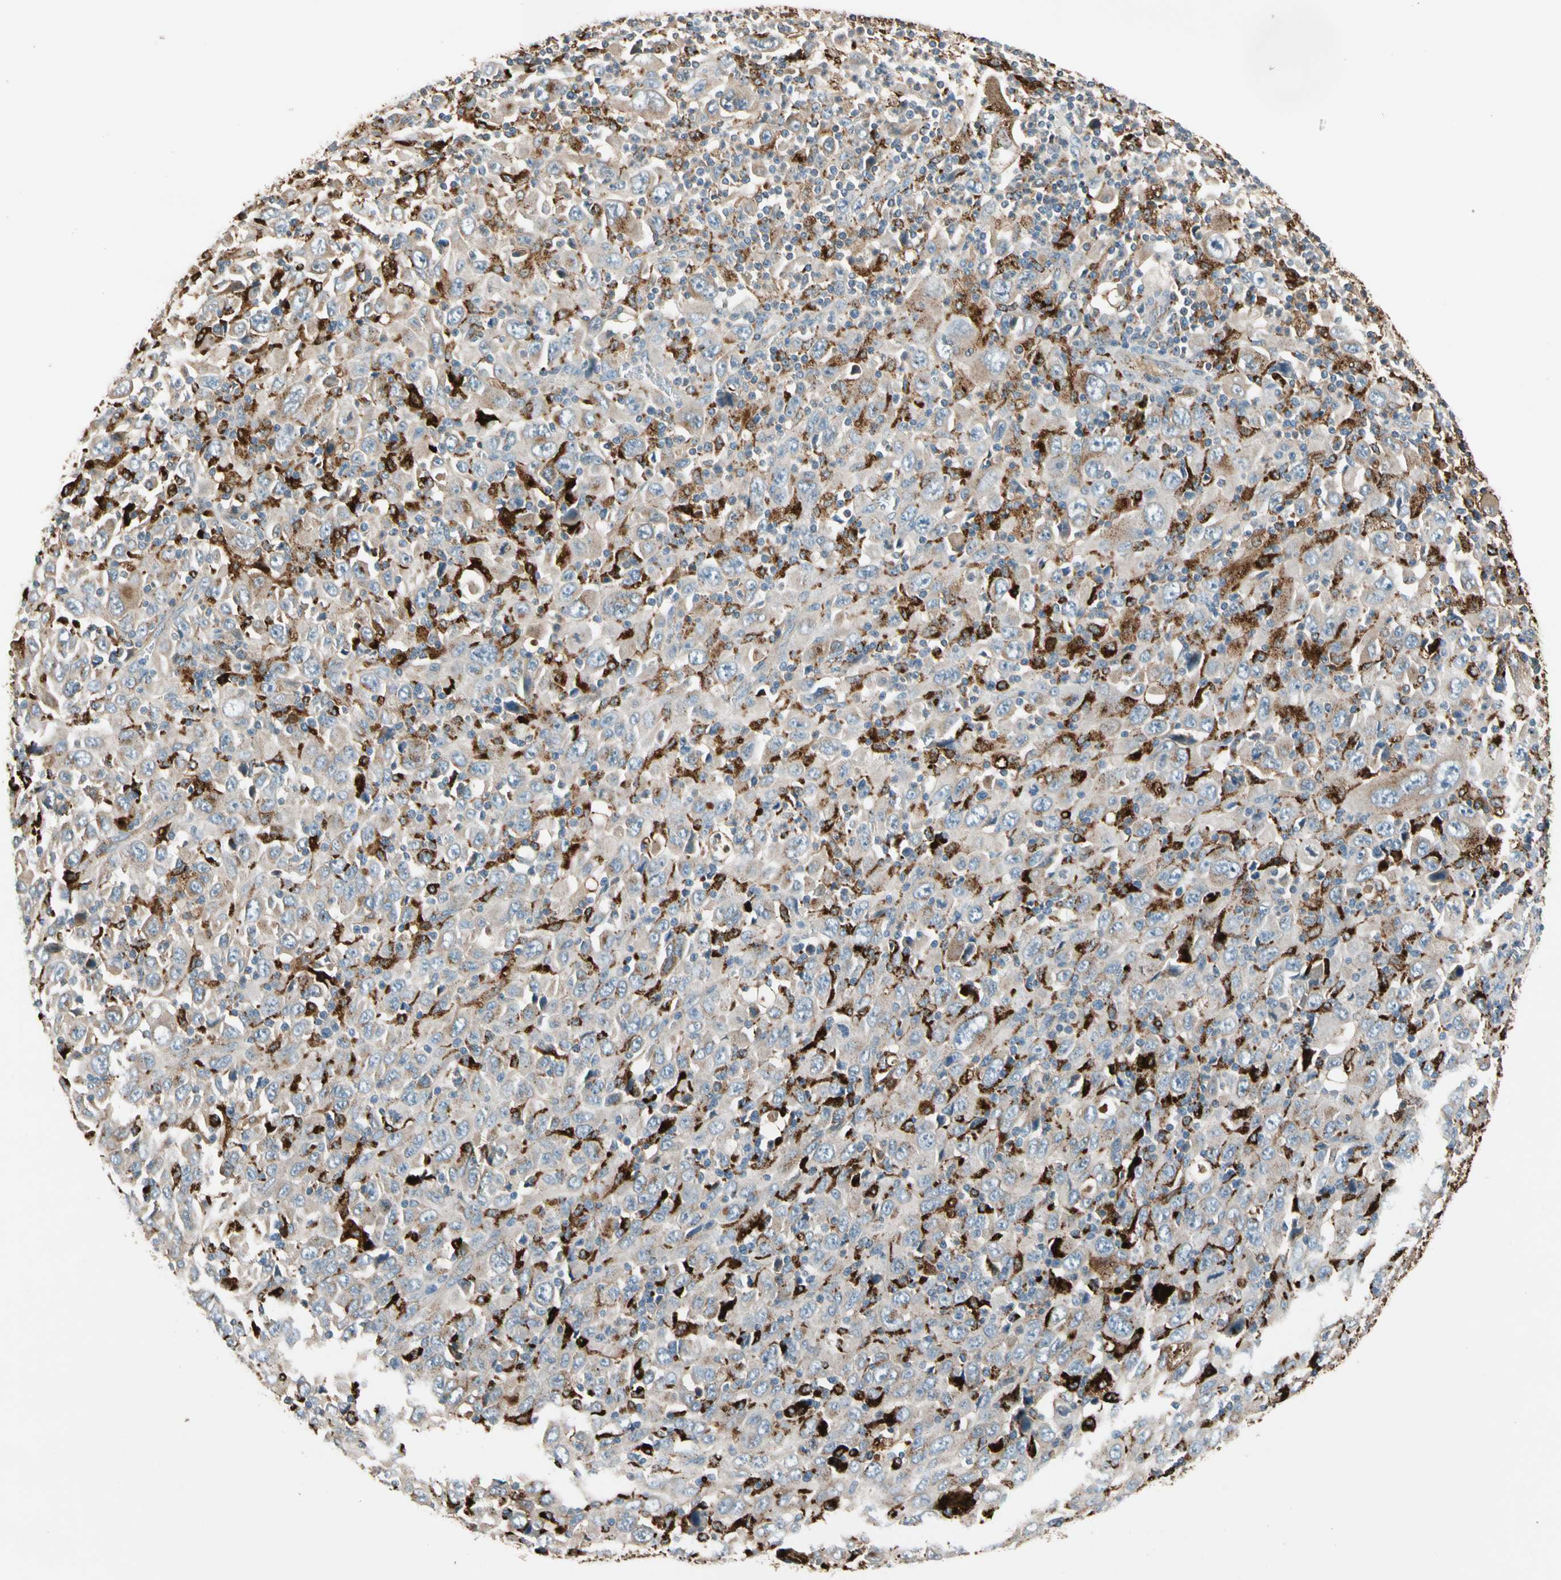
{"staining": {"intensity": "negative", "quantity": "none", "location": "none"}, "tissue": "melanoma", "cell_type": "Tumor cells", "image_type": "cancer", "snomed": [{"axis": "morphology", "description": "Malignant melanoma, Metastatic site"}, {"axis": "topography", "description": "Skin"}], "caption": "A photomicrograph of human malignant melanoma (metastatic site) is negative for staining in tumor cells.", "gene": "GM2A", "patient": {"sex": "female", "age": 56}}